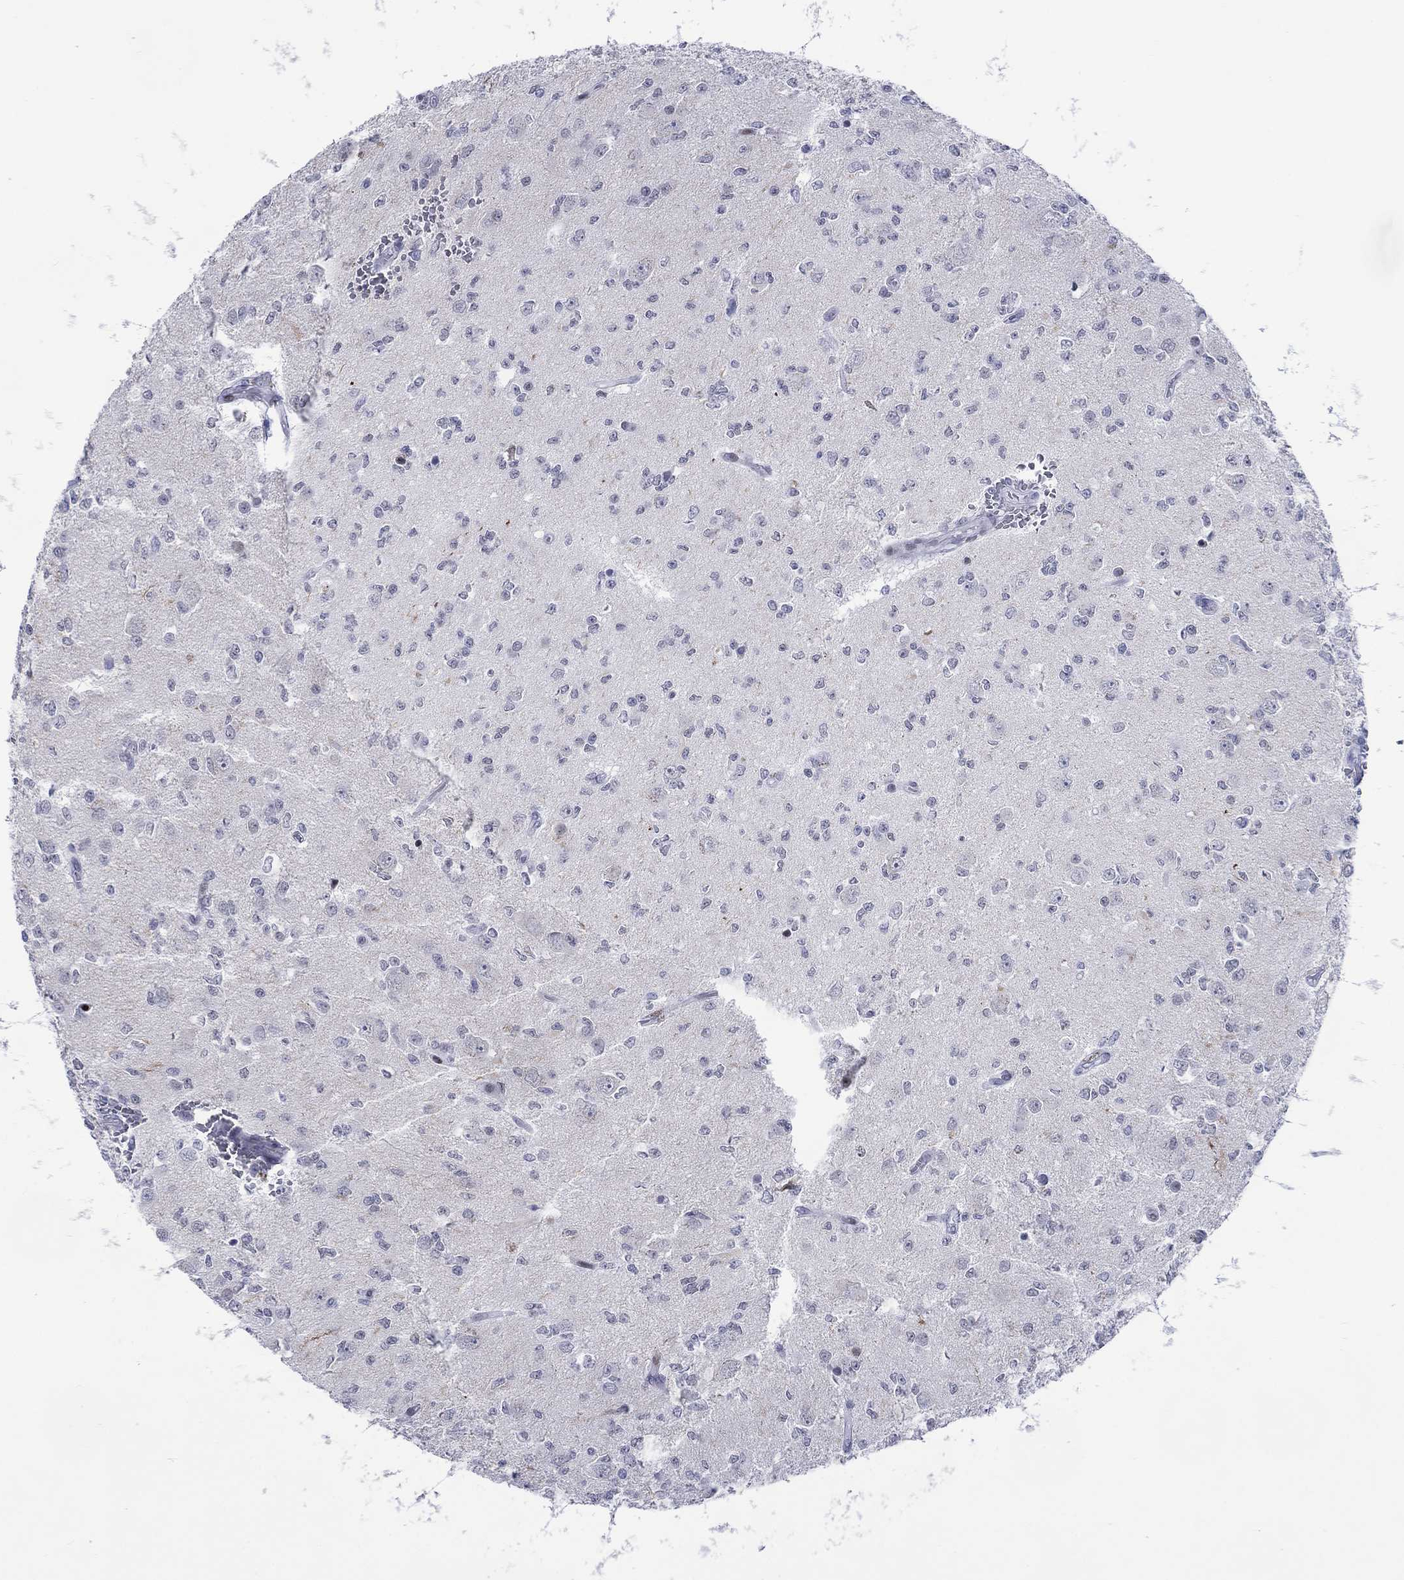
{"staining": {"intensity": "negative", "quantity": "none", "location": "none"}, "tissue": "glioma", "cell_type": "Tumor cells", "image_type": "cancer", "snomed": [{"axis": "morphology", "description": "Glioma, malignant, Low grade"}, {"axis": "topography", "description": "Brain"}], "caption": "Immunohistochemistry histopathology image of neoplastic tissue: human low-grade glioma (malignant) stained with DAB (3,3'-diaminobenzidine) demonstrates no significant protein positivity in tumor cells.", "gene": "CDCA2", "patient": {"sex": "female", "age": 45}}